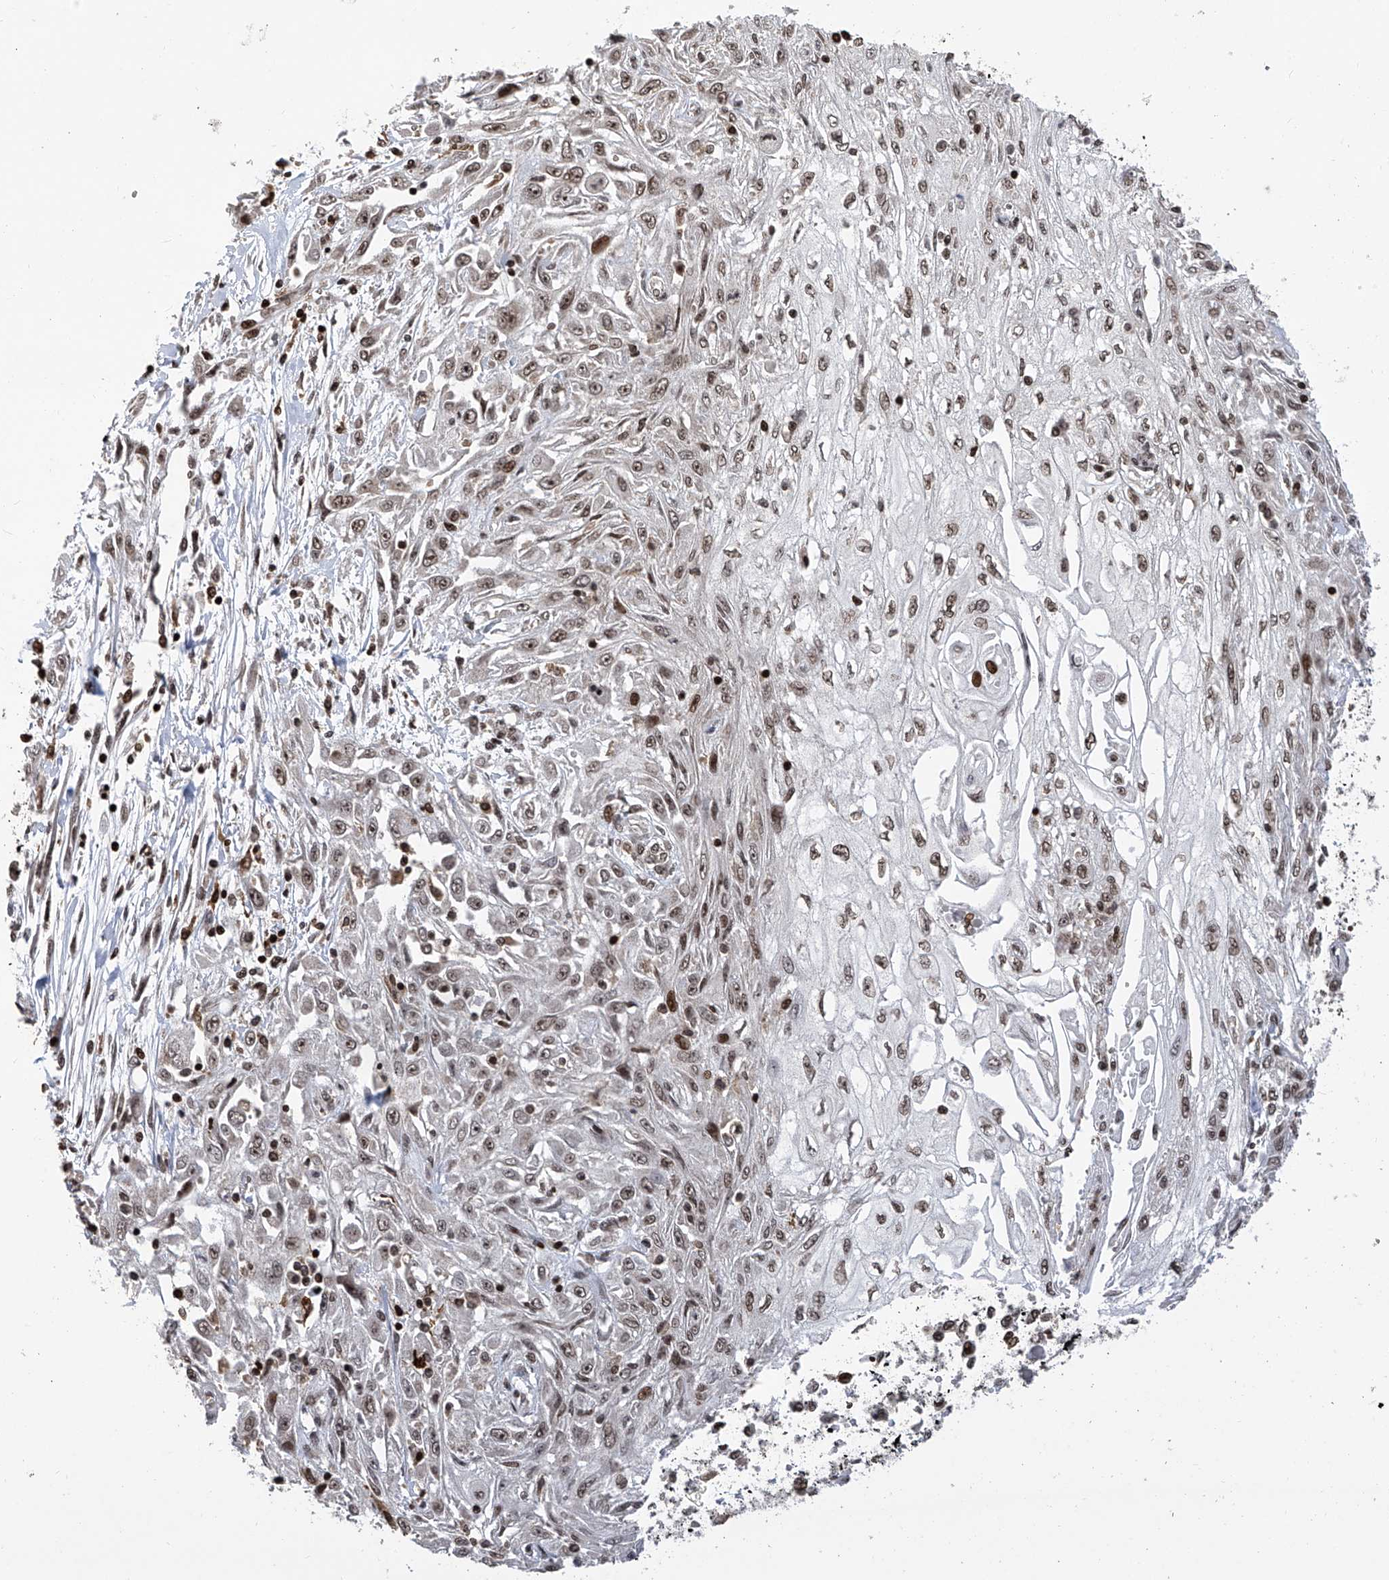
{"staining": {"intensity": "moderate", "quantity": ">75%", "location": "nuclear"}, "tissue": "skin cancer", "cell_type": "Tumor cells", "image_type": "cancer", "snomed": [{"axis": "morphology", "description": "Squamous cell carcinoma, NOS"}, {"axis": "morphology", "description": "Squamous cell carcinoma, metastatic, NOS"}, {"axis": "topography", "description": "Skin"}, {"axis": "topography", "description": "Lymph node"}], "caption": "Immunohistochemistry (IHC) of human metastatic squamous cell carcinoma (skin) displays medium levels of moderate nuclear staining in about >75% of tumor cells.", "gene": "PAK1IP1", "patient": {"sex": "male", "age": 75}}